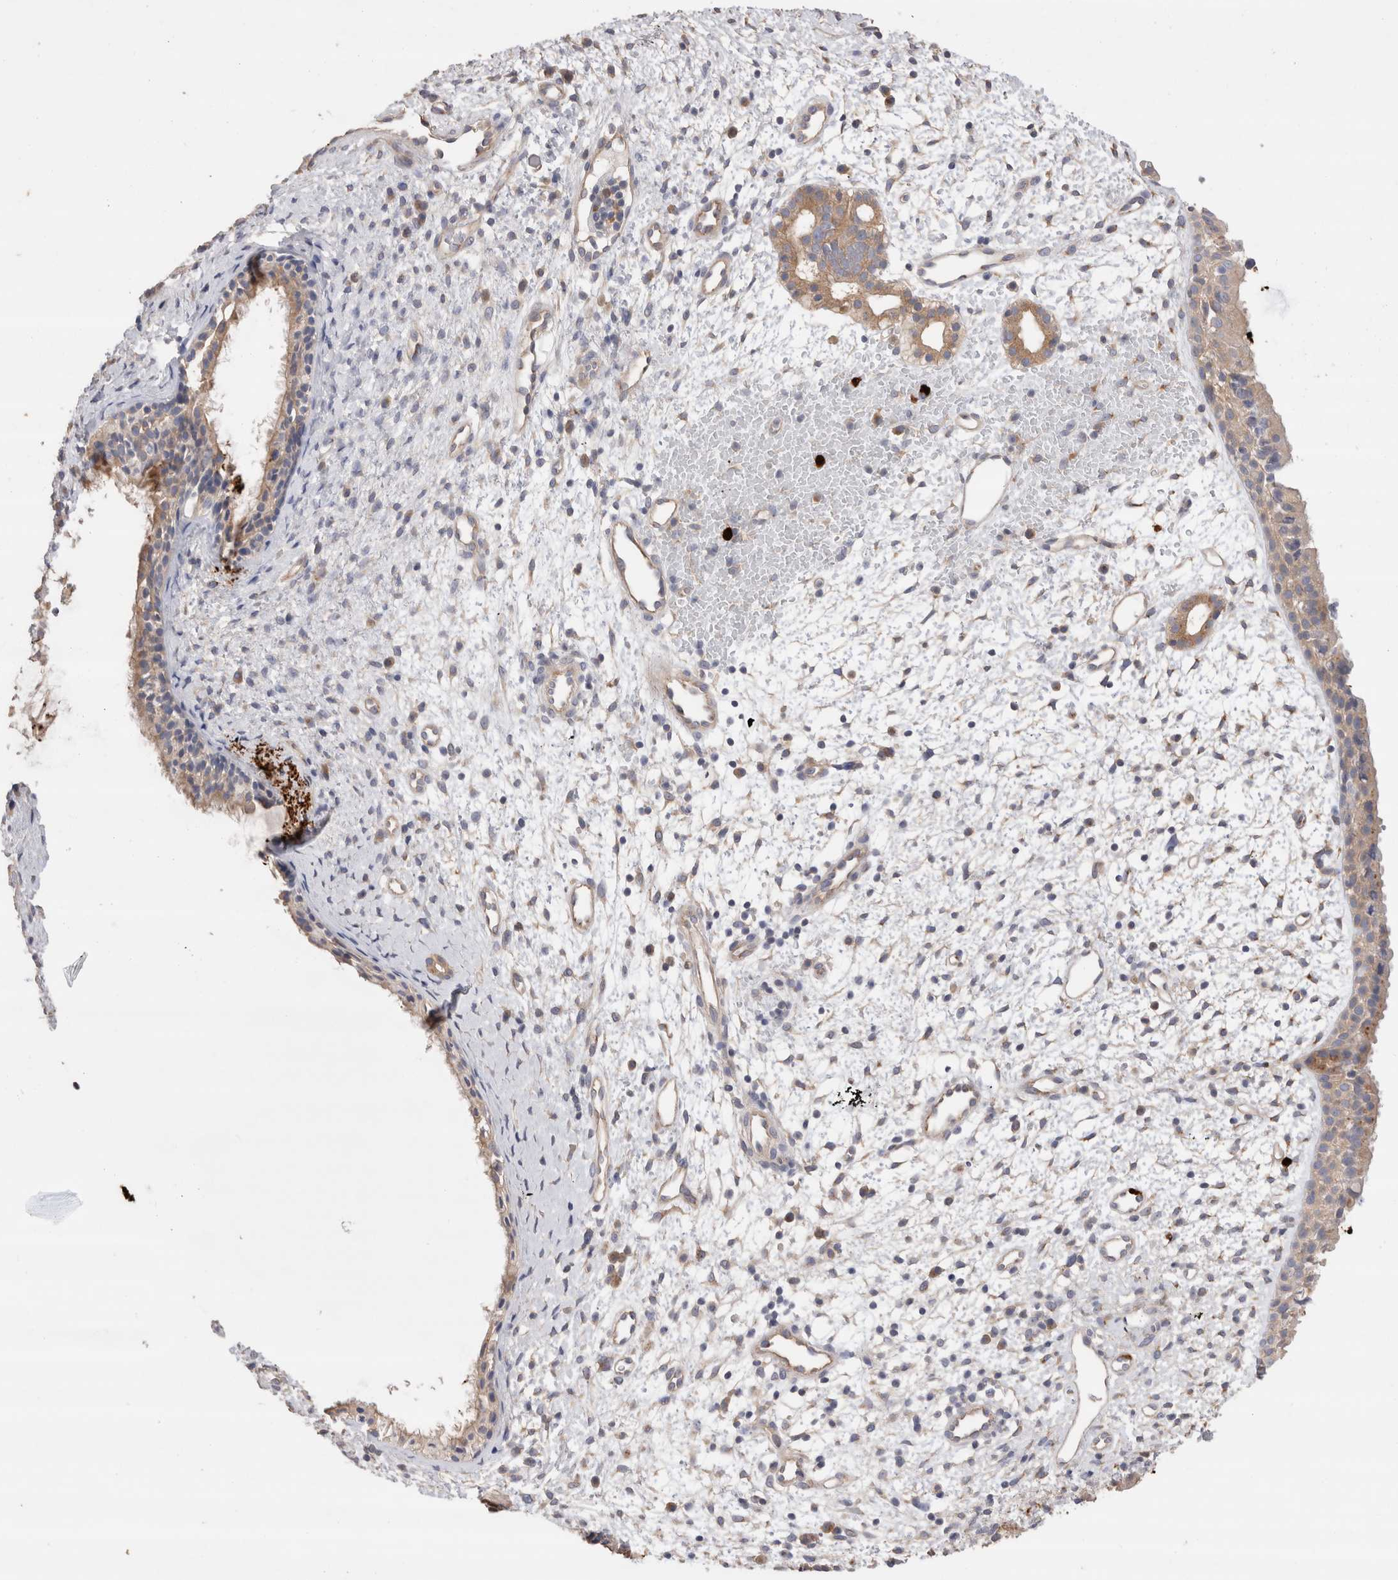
{"staining": {"intensity": "weak", "quantity": ">75%", "location": "cytoplasmic/membranous"}, "tissue": "nasopharynx", "cell_type": "Respiratory epithelial cells", "image_type": "normal", "snomed": [{"axis": "morphology", "description": "Normal tissue, NOS"}, {"axis": "topography", "description": "Nasopharynx"}], "caption": "A histopathology image showing weak cytoplasmic/membranous staining in about >75% of respiratory epithelial cells in normal nasopharynx, as visualized by brown immunohistochemical staining.", "gene": "NXT2", "patient": {"sex": "male", "age": 22}}